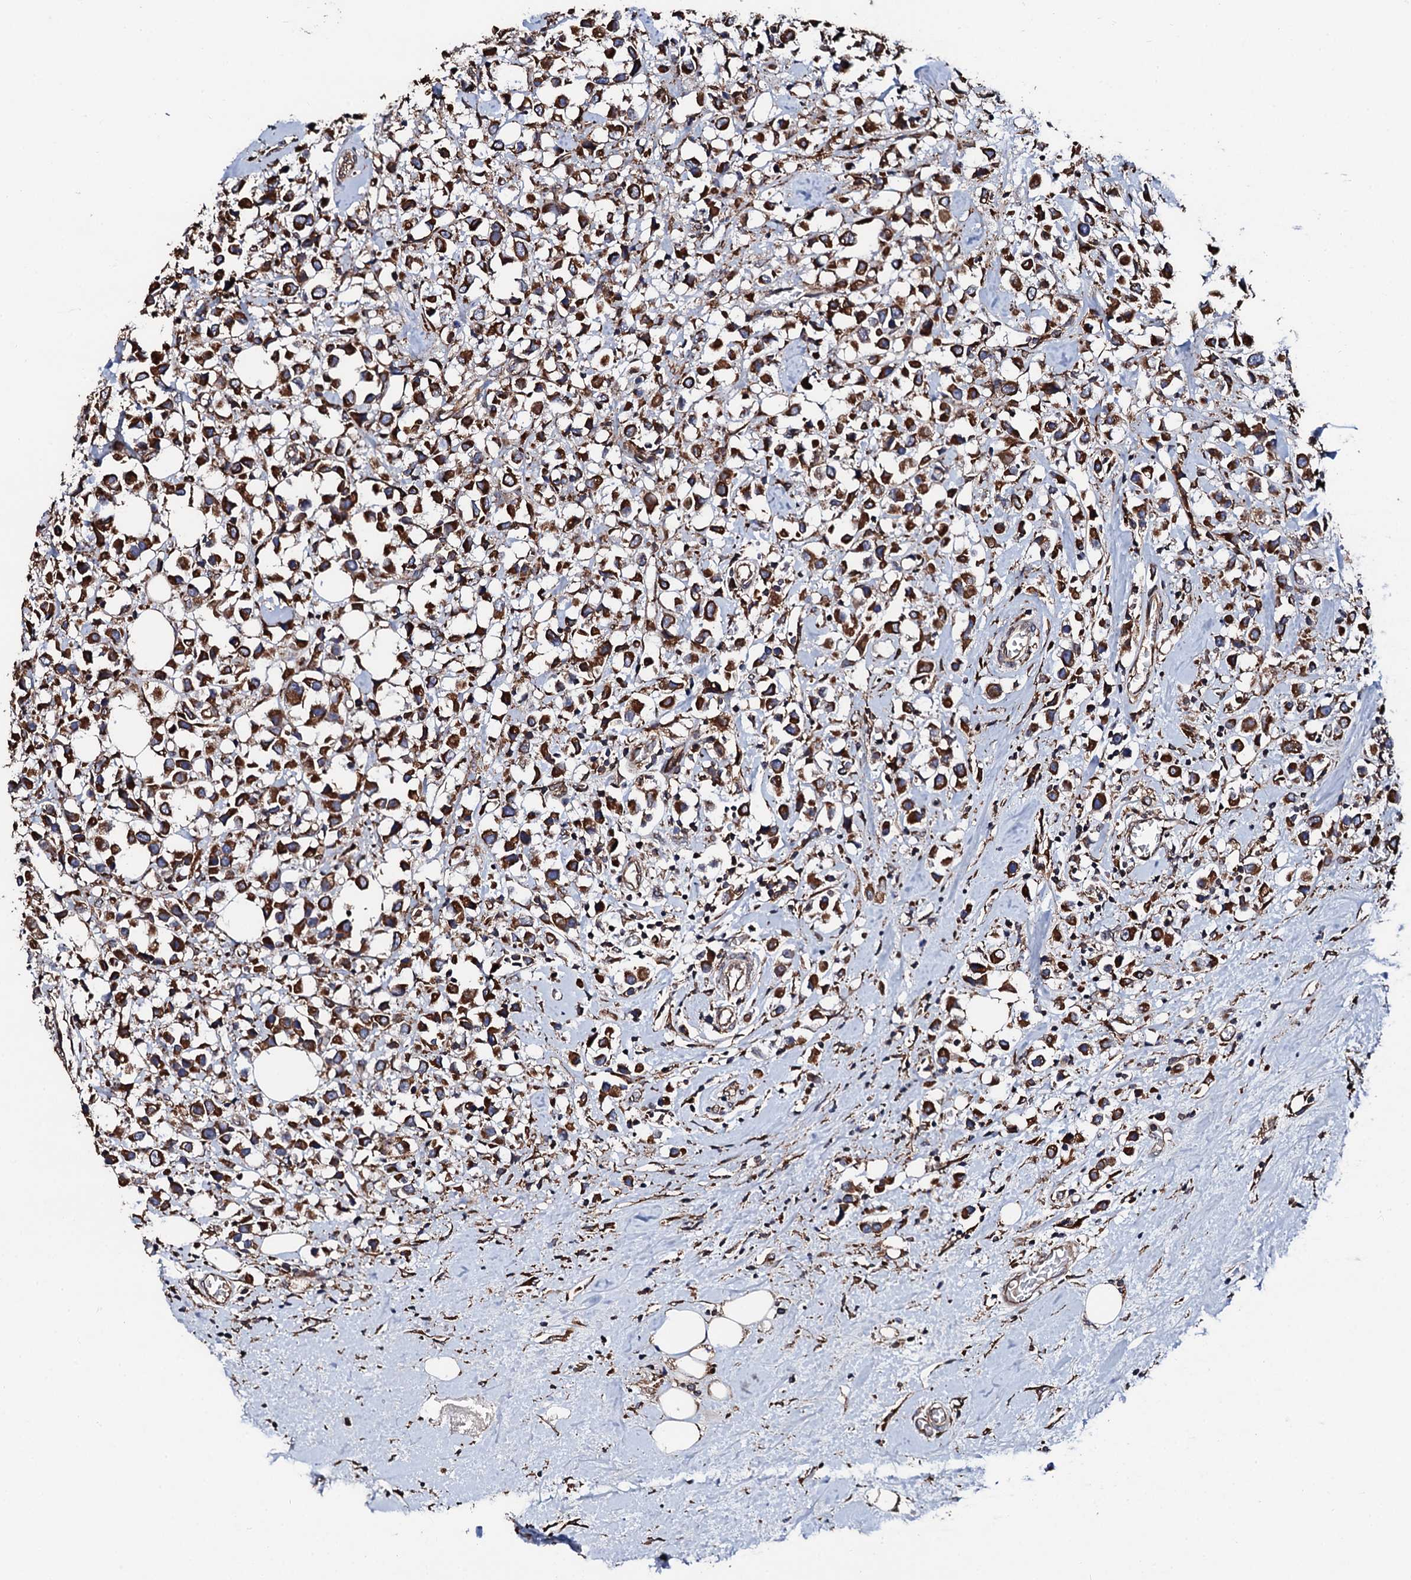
{"staining": {"intensity": "strong", "quantity": ">75%", "location": "cytoplasmic/membranous"}, "tissue": "breast cancer", "cell_type": "Tumor cells", "image_type": "cancer", "snomed": [{"axis": "morphology", "description": "Duct carcinoma"}, {"axis": "topography", "description": "Breast"}], "caption": "Protein staining by immunohistochemistry displays strong cytoplasmic/membranous expression in about >75% of tumor cells in breast cancer (infiltrating ductal carcinoma).", "gene": "CKAP5", "patient": {"sex": "female", "age": 61}}